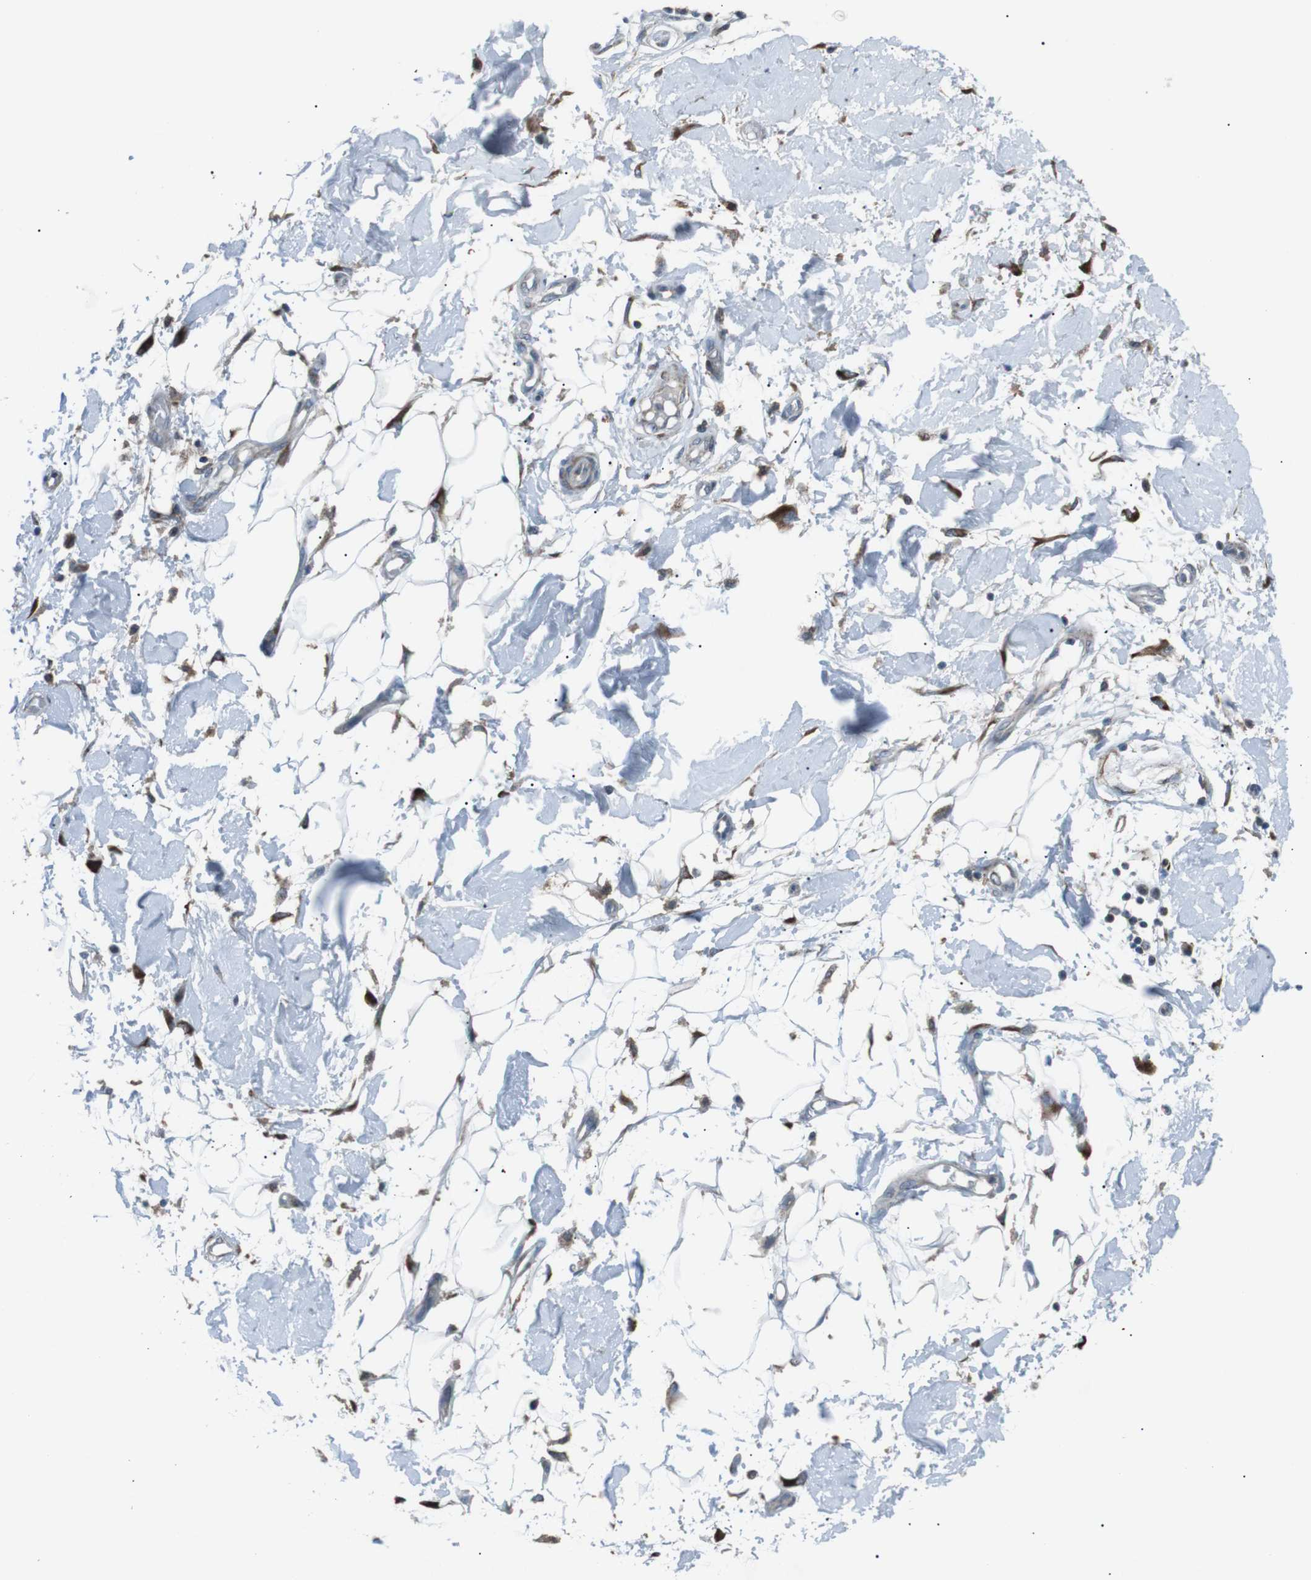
{"staining": {"intensity": "negative", "quantity": "none", "location": "none"}, "tissue": "adipose tissue", "cell_type": "Adipocytes", "image_type": "normal", "snomed": [{"axis": "morphology", "description": "Normal tissue, NOS"}, {"axis": "morphology", "description": "Squamous cell carcinoma, NOS"}, {"axis": "topography", "description": "Skin"}, {"axis": "topography", "description": "Peripheral nerve tissue"}], "caption": "Immunohistochemical staining of unremarkable adipose tissue exhibits no significant positivity in adipocytes. Nuclei are stained in blue.", "gene": "ARID5B", "patient": {"sex": "male", "age": 83}}